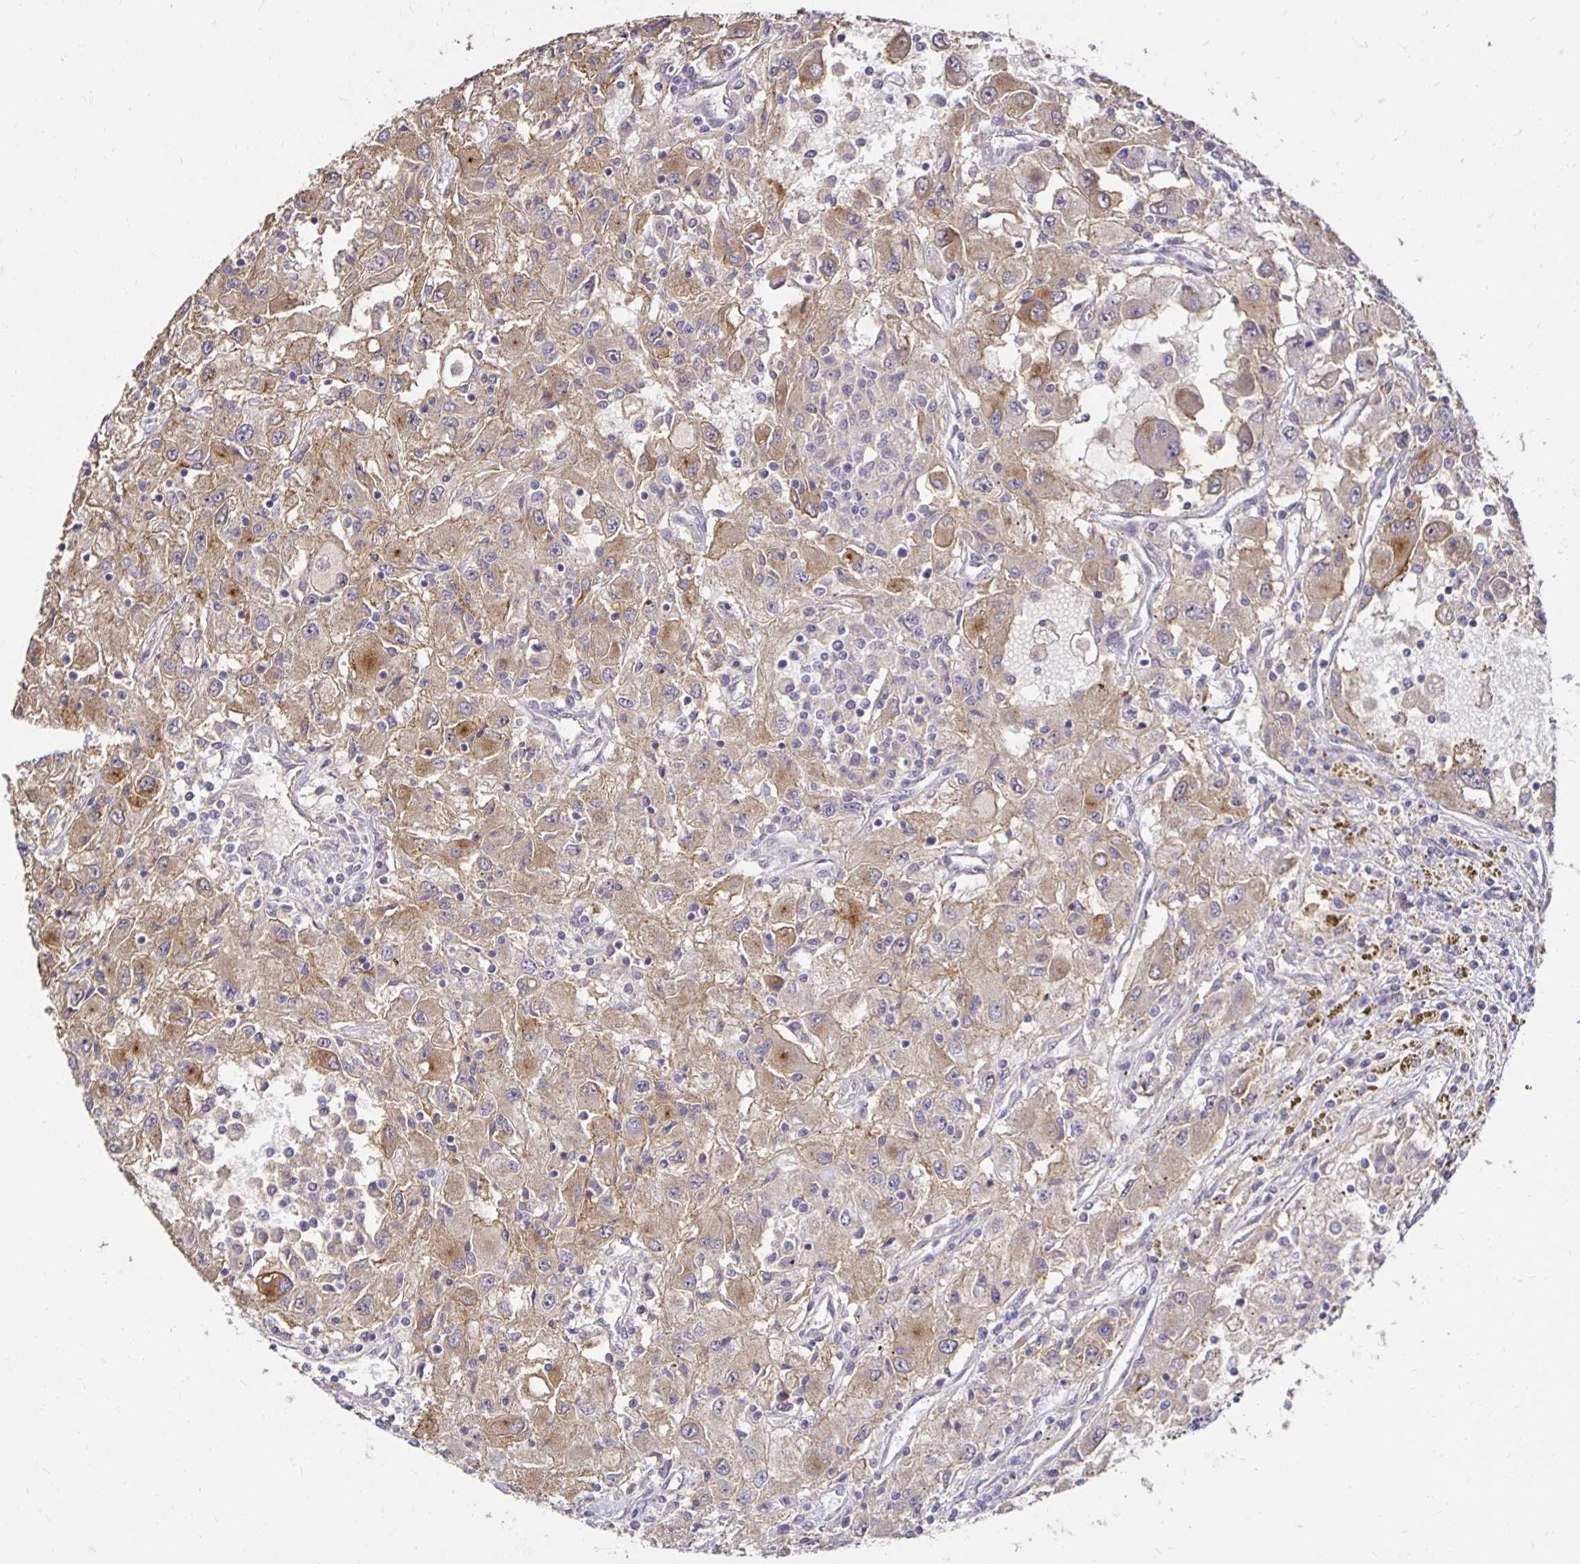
{"staining": {"intensity": "moderate", "quantity": ">75%", "location": "cytoplasmic/membranous"}, "tissue": "renal cancer", "cell_type": "Tumor cells", "image_type": "cancer", "snomed": [{"axis": "morphology", "description": "Adenocarcinoma, NOS"}, {"axis": "topography", "description": "Kidney"}], "caption": "Renal cancer (adenocarcinoma) stained with immunohistochemistry demonstrates moderate cytoplasmic/membranous expression in about >75% of tumor cells. The staining is performed using DAB brown chromogen to label protein expression. The nuclei are counter-stained blue using hematoxylin.", "gene": "PNPLA3", "patient": {"sex": "female", "age": 67}}